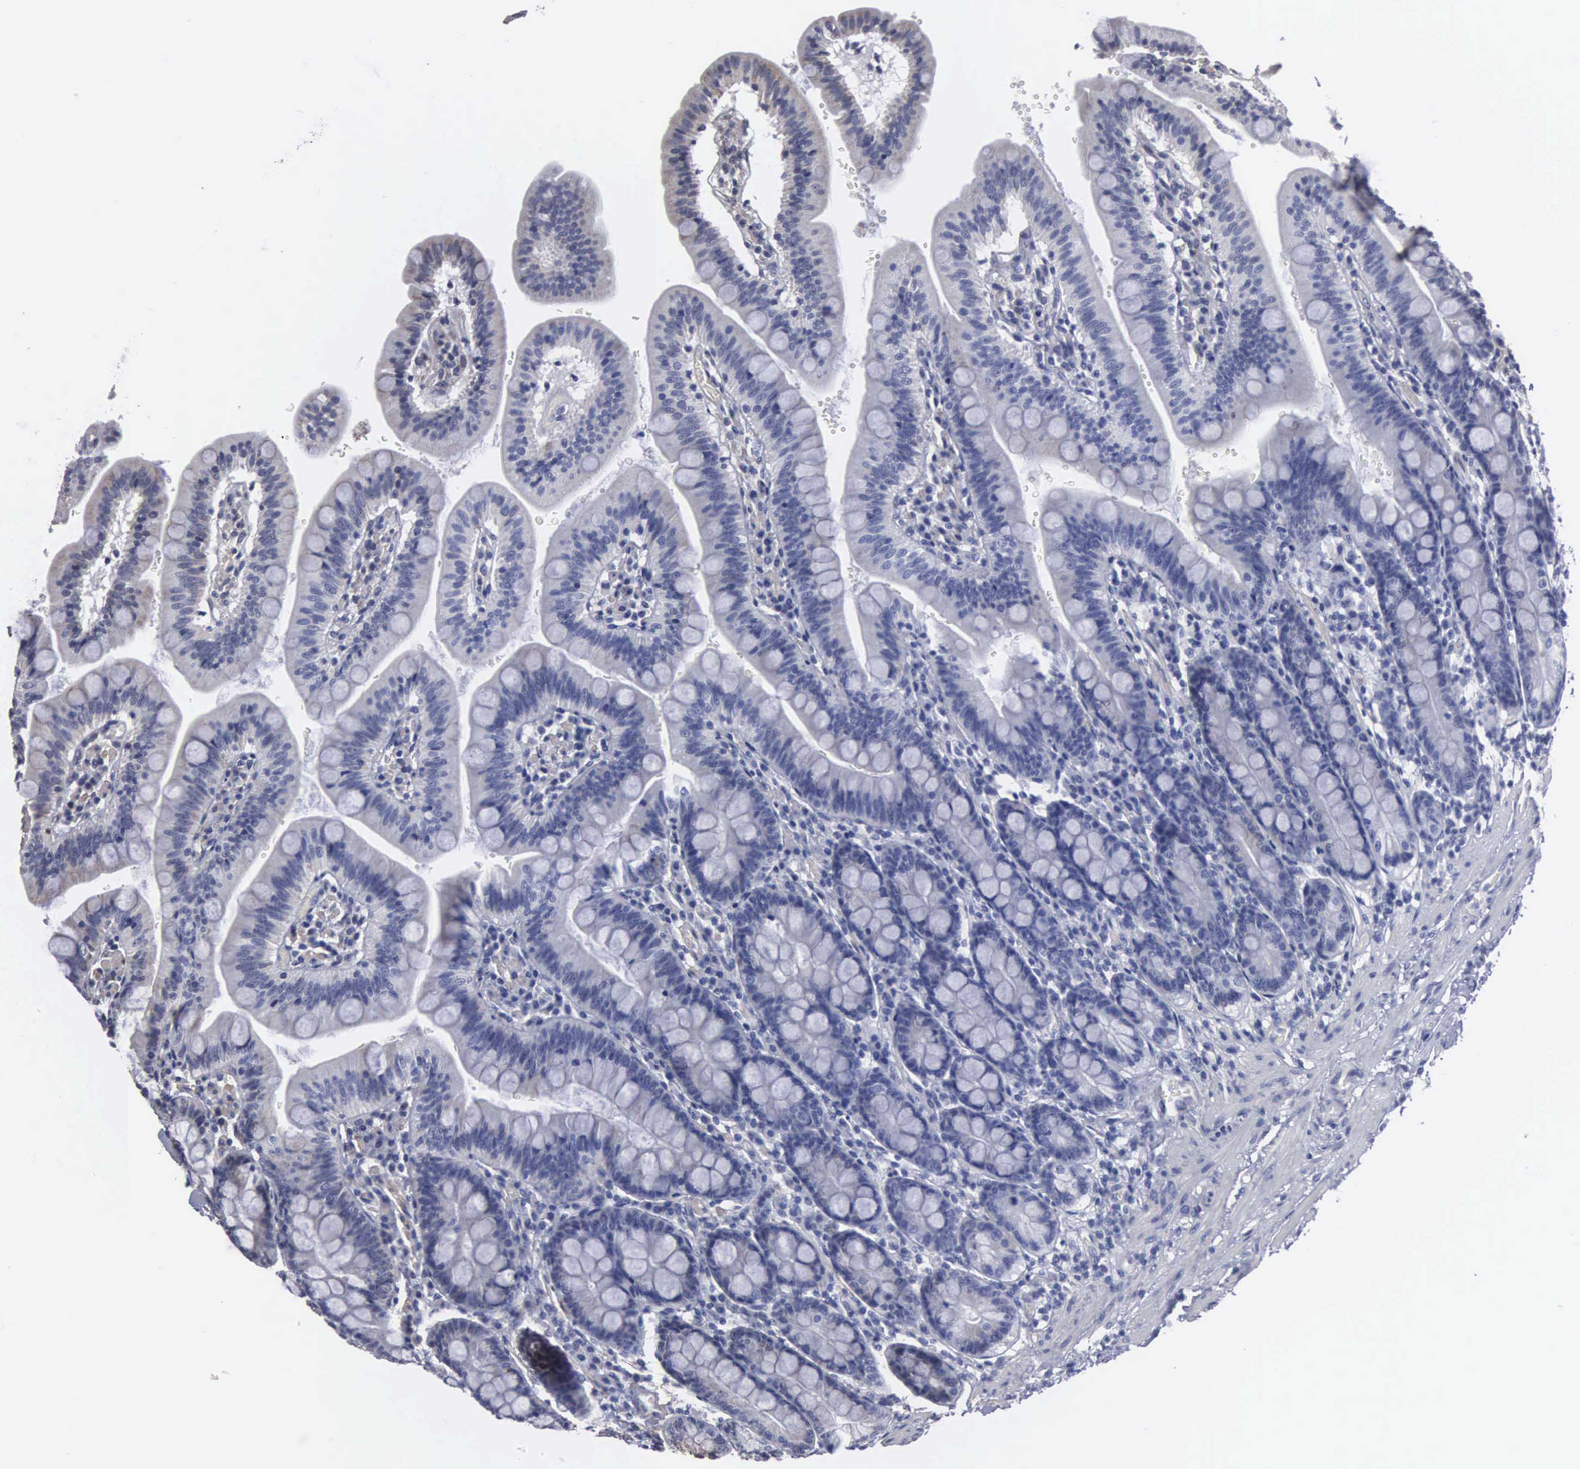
{"staining": {"intensity": "weak", "quantity": "<25%", "location": "cytoplasmic/membranous"}, "tissue": "duodenum", "cell_type": "Glandular cells", "image_type": "normal", "snomed": [{"axis": "morphology", "description": "Normal tissue, NOS"}, {"axis": "topography", "description": "Pancreas"}, {"axis": "topography", "description": "Duodenum"}], "caption": "IHC histopathology image of unremarkable duodenum stained for a protein (brown), which displays no positivity in glandular cells.", "gene": "NGDN", "patient": {"sex": "male", "age": 79}}